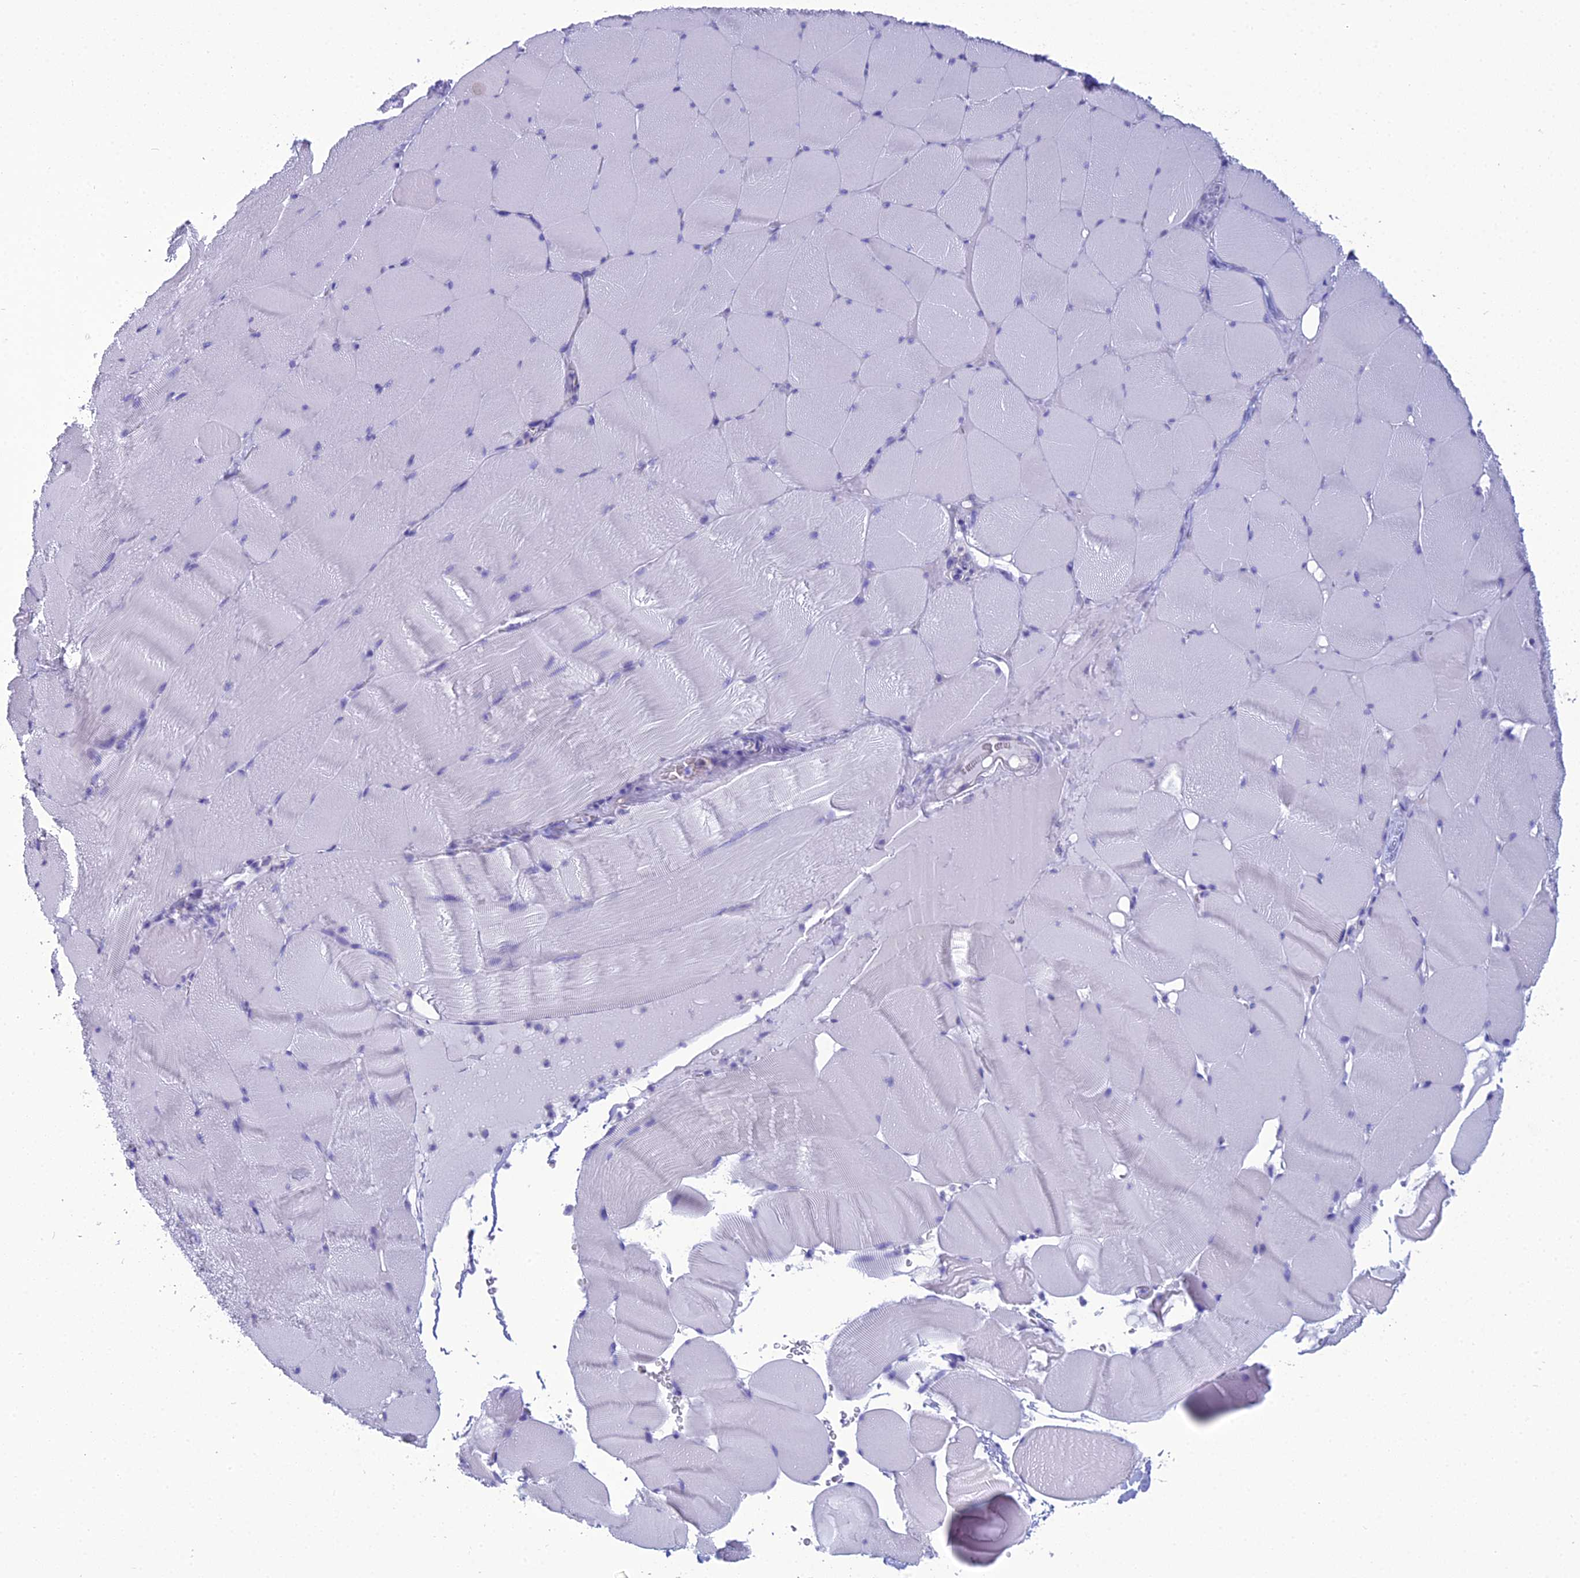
{"staining": {"intensity": "negative", "quantity": "none", "location": "none"}, "tissue": "skeletal muscle", "cell_type": "Myocytes", "image_type": "normal", "snomed": [{"axis": "morphology", "description": "Normal tissue, NOS"}, {"axis": "topography", "description": "Skeletal muscle"}], "caption": "Immunohistochemistry (IHC) photomicrograph of normal skeletal muscle stained for a protein (brown), which shows no positivity in myocytes. Brightfield microscopy of immunohistochemistry (IHC) stained with DAB (3,3'-diaminobenzidine) (brown) and hematoxylin (blue), captured at high magnification.", "gene": "GNPNAT1", "patient": {"sex": "male", "age": 62}}